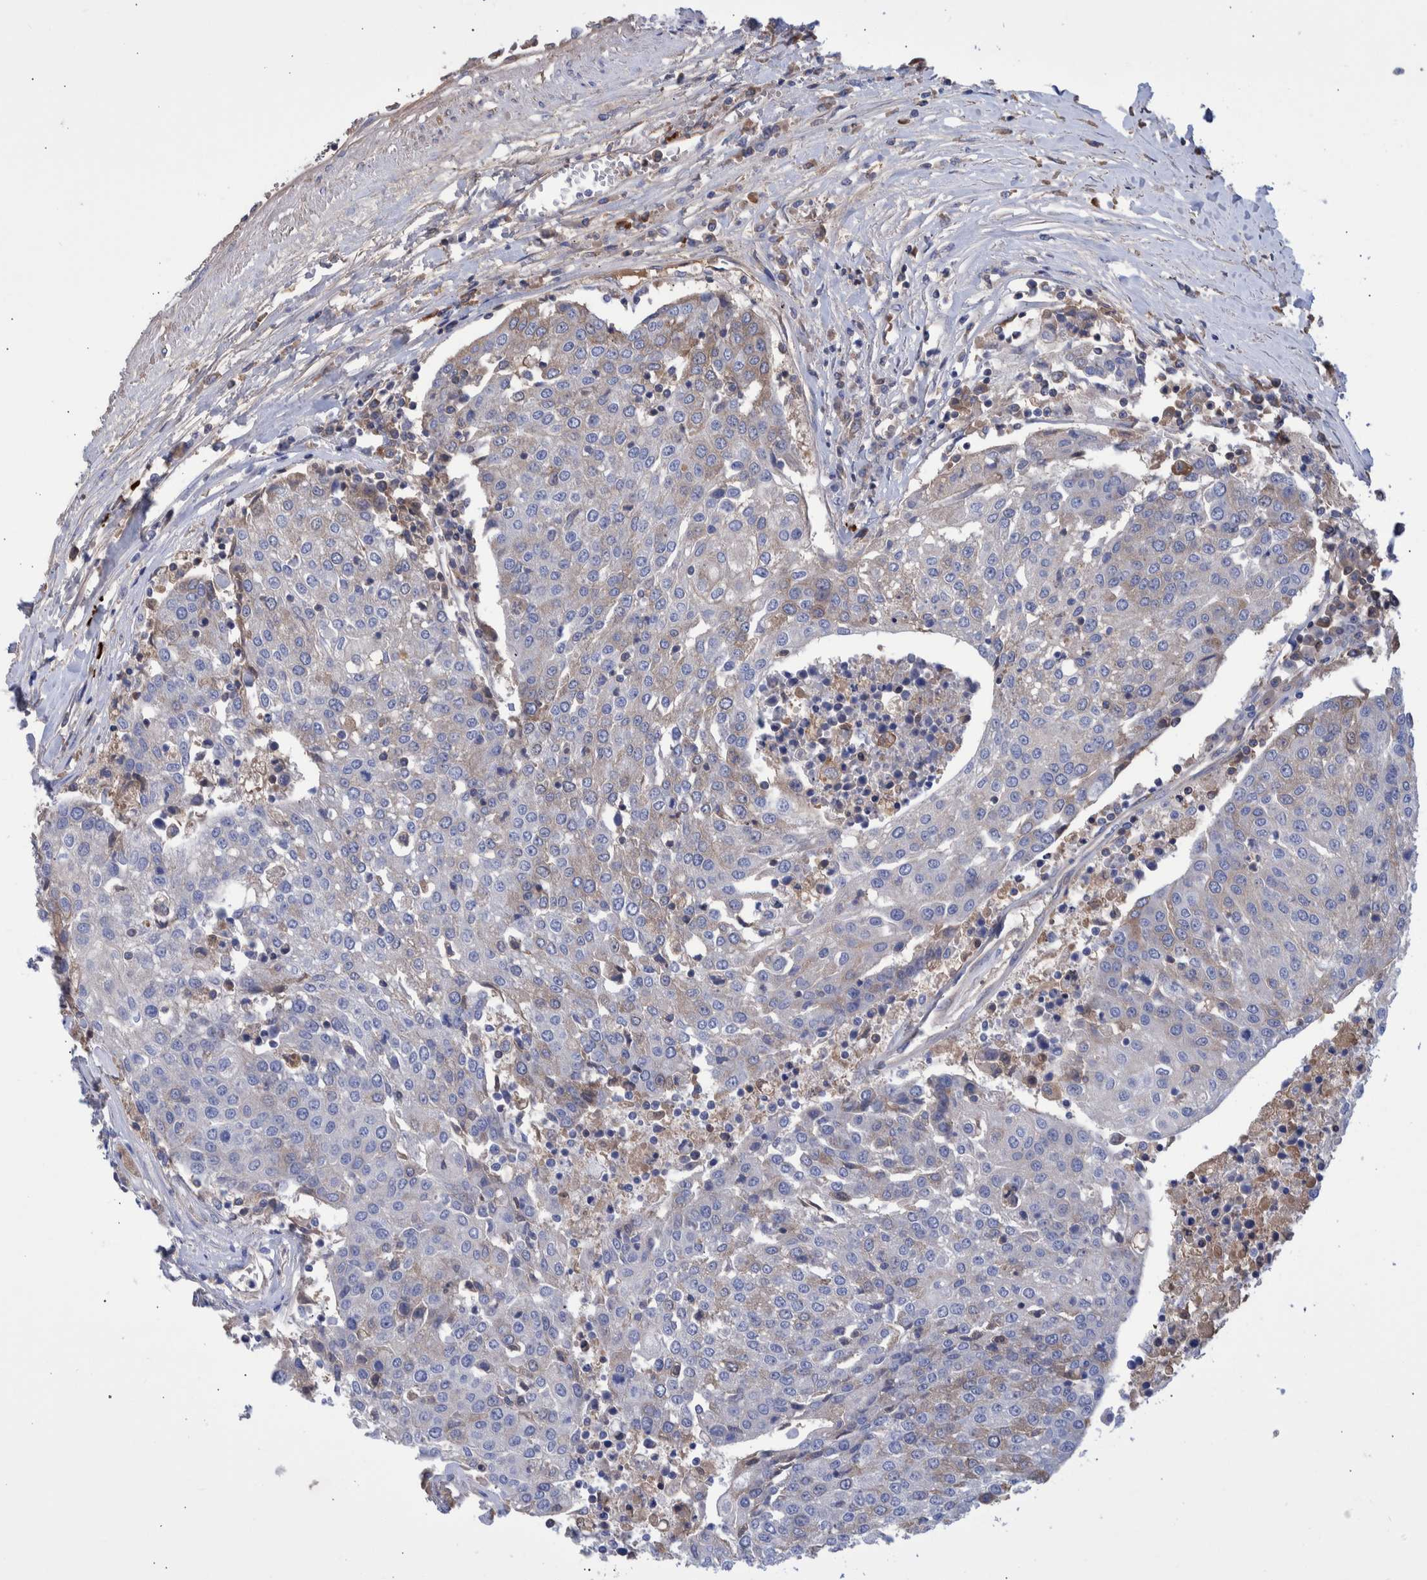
{"staining": {"intensity": "negative", "quantity": "none", "location": "none"}, "tissue": "urothelial cancer", "cell_type": "Tumor cells", "image_type": "cancer", "snomed": [{"axis": "morphology", "description": "Urothelial carcinoma, High grade"}, {"axis": "topography", "description": "Urinary bladder"}], "caption": "High-grade urothelial carcinoma was stained to show a protein in brown. There is no significant positivity in tumor cells.", "gene": "DLL4", "patient": {"sex": "female", "age": 85}}